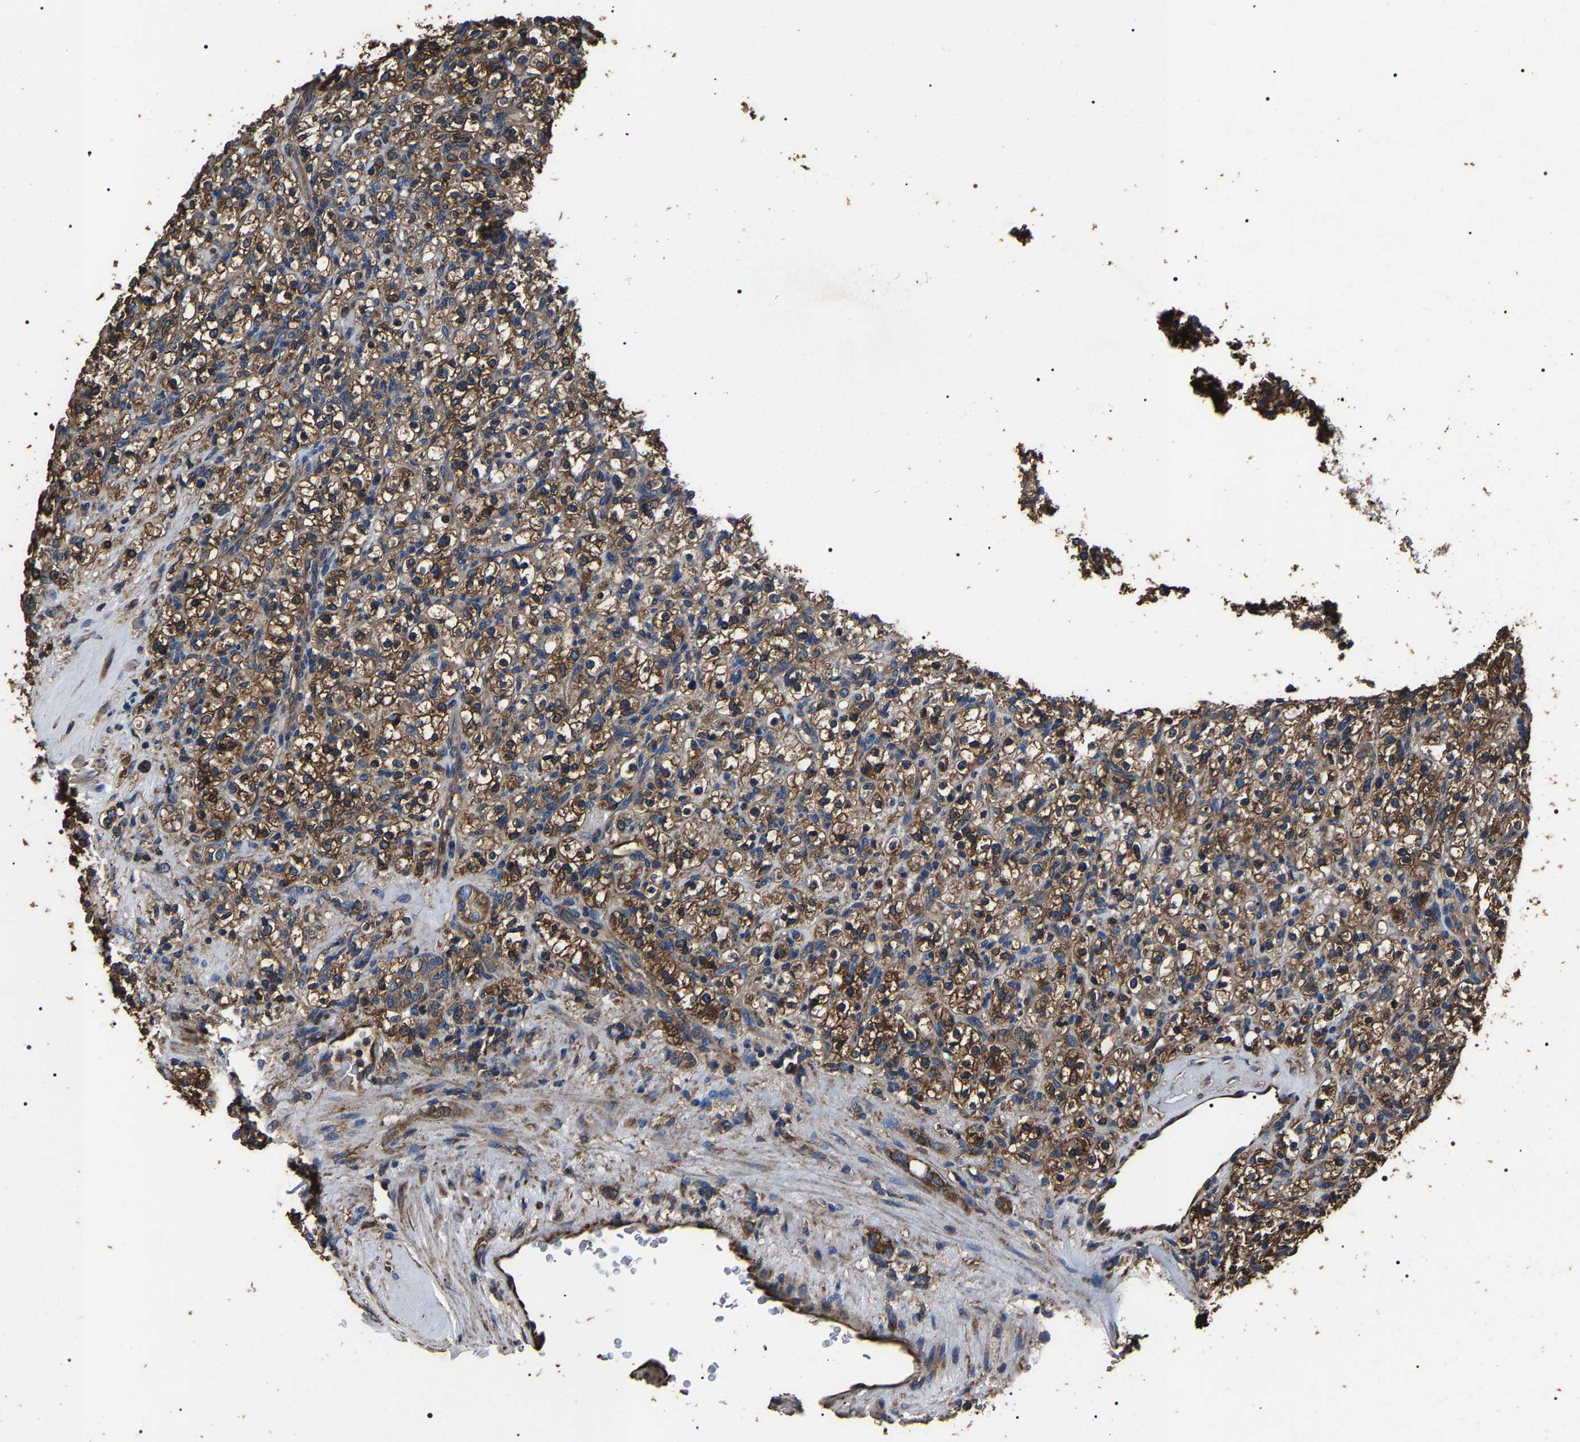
{"staining": {"intensity": "moderate", "quantity": ">75%", "location": "cytoplasmic/membranous"}, "tissue": "renal cancer", "cell_type": "Tumor cells", "image_type": "cancer", "snomed": [{"axis": "morphology", "description": "Normal tissue, NOS"}, {"axis": "morphology", "description": "Adenocarcinoma, NOS"}, {"axis": "topography", "description": "Kidney"}], "caption": "Tumor cells reveal medium levels of moderate cytoplasmic/membranous positivity in approximately >75% of cells in human renal cancer.", "gene": "HSCB", "patient": {"sex": "female", "age": 72}}